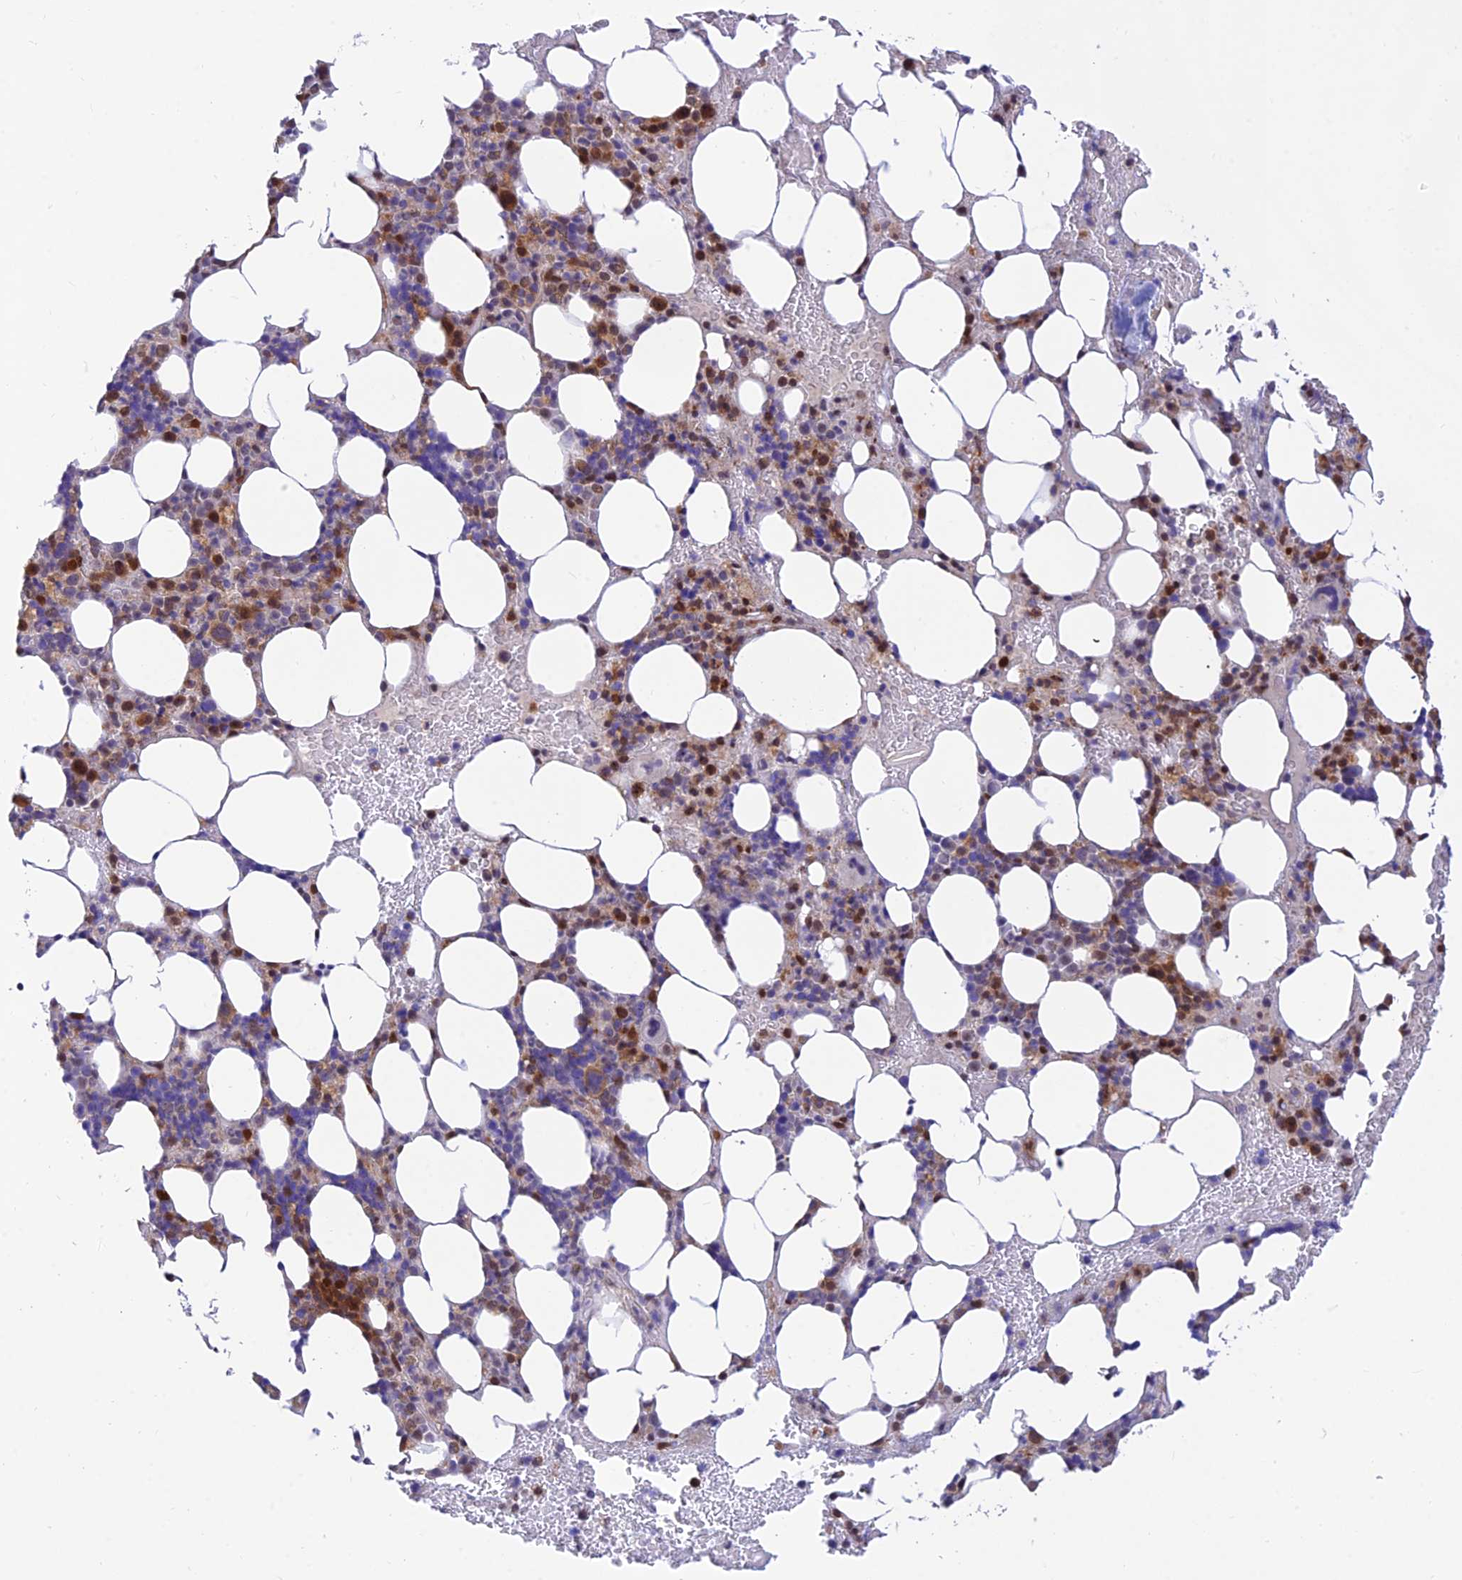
{"staining": {"intensity": "moderate", "quantity": "25%-75%", "location": "cytoplasmic/membranous,nuclear"}, "tissue": "bone marrow", "cell_type": "Hematopoietic cells", "image_type": "normal", "snomed": [{"axis": "morphology", "description": "Normal tissue, NOS"}, {"axis": "topography", "description": "Bone marrow"}], "caption": "An image showing moderate cytoplasmic/membranous,nuclear staining in approximately 25%-75% of hematopoietic cells in unremarkable bone marrow, as visualized by brown immunohistochemical staining.", "gene": "LYSMD2", "patient": {"sex": "male", "age": 78}}